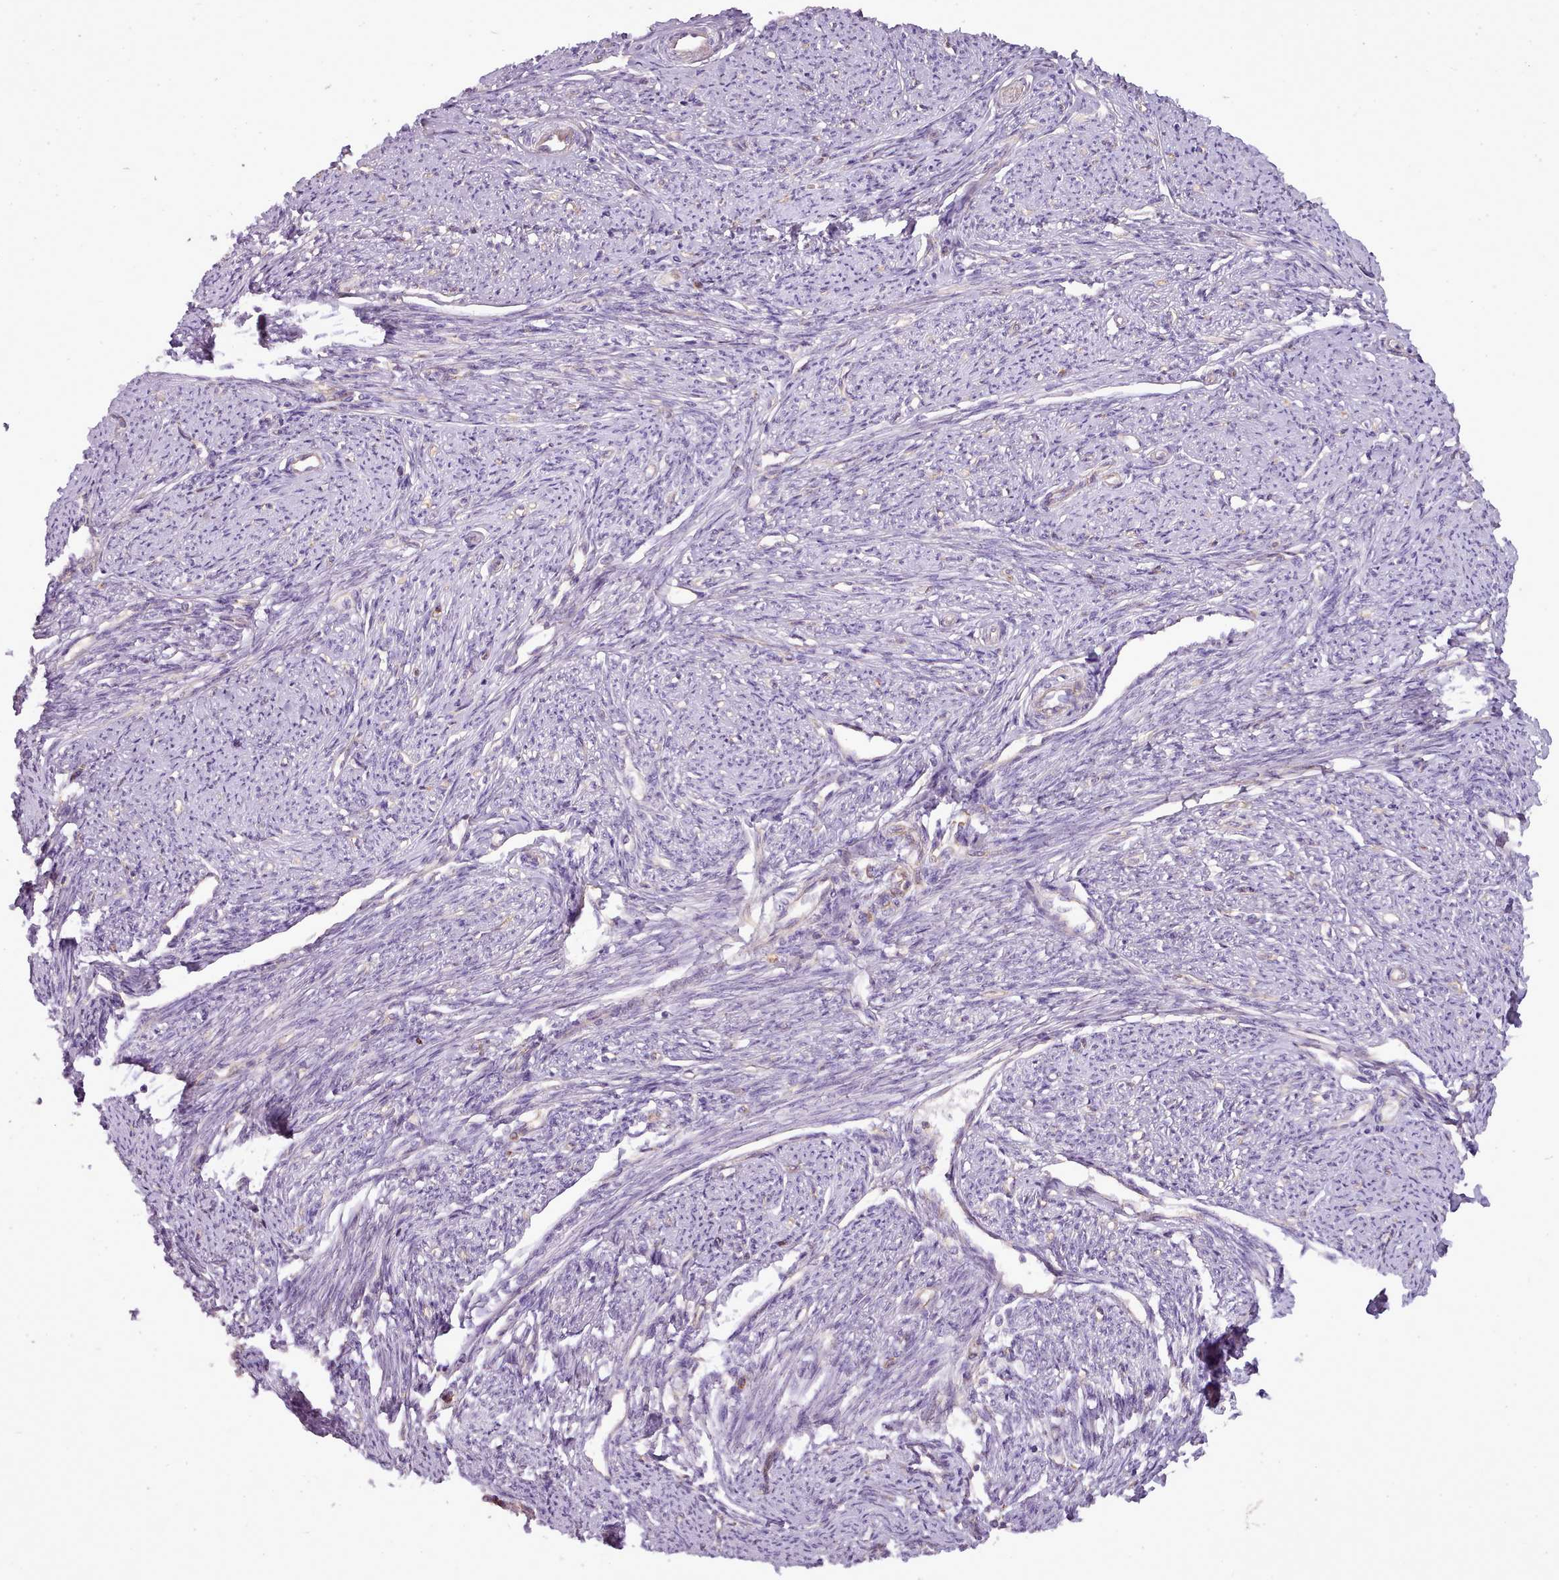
{"staining": {"intensity": "negative", "quantity": "none", "location": "none"}, "tissue": "smooth muscle", "cell_type": "Smooth muscle cells", "image_type": "normal", "snomed": [{"axis": "morphology", "description": "Normal tissue, NOS"}, {"axis": "topography", "description": "Smooth muscle"}, {"axis": "topography", "description": "Uterus"}], "caption": "This is an immunohistochemistry photomicrograph of normal human smooth muscle. There is no positivity in smooth muscle cells.", "gene": "NTN4", "patient": {"sex": "female", "age": 59}}